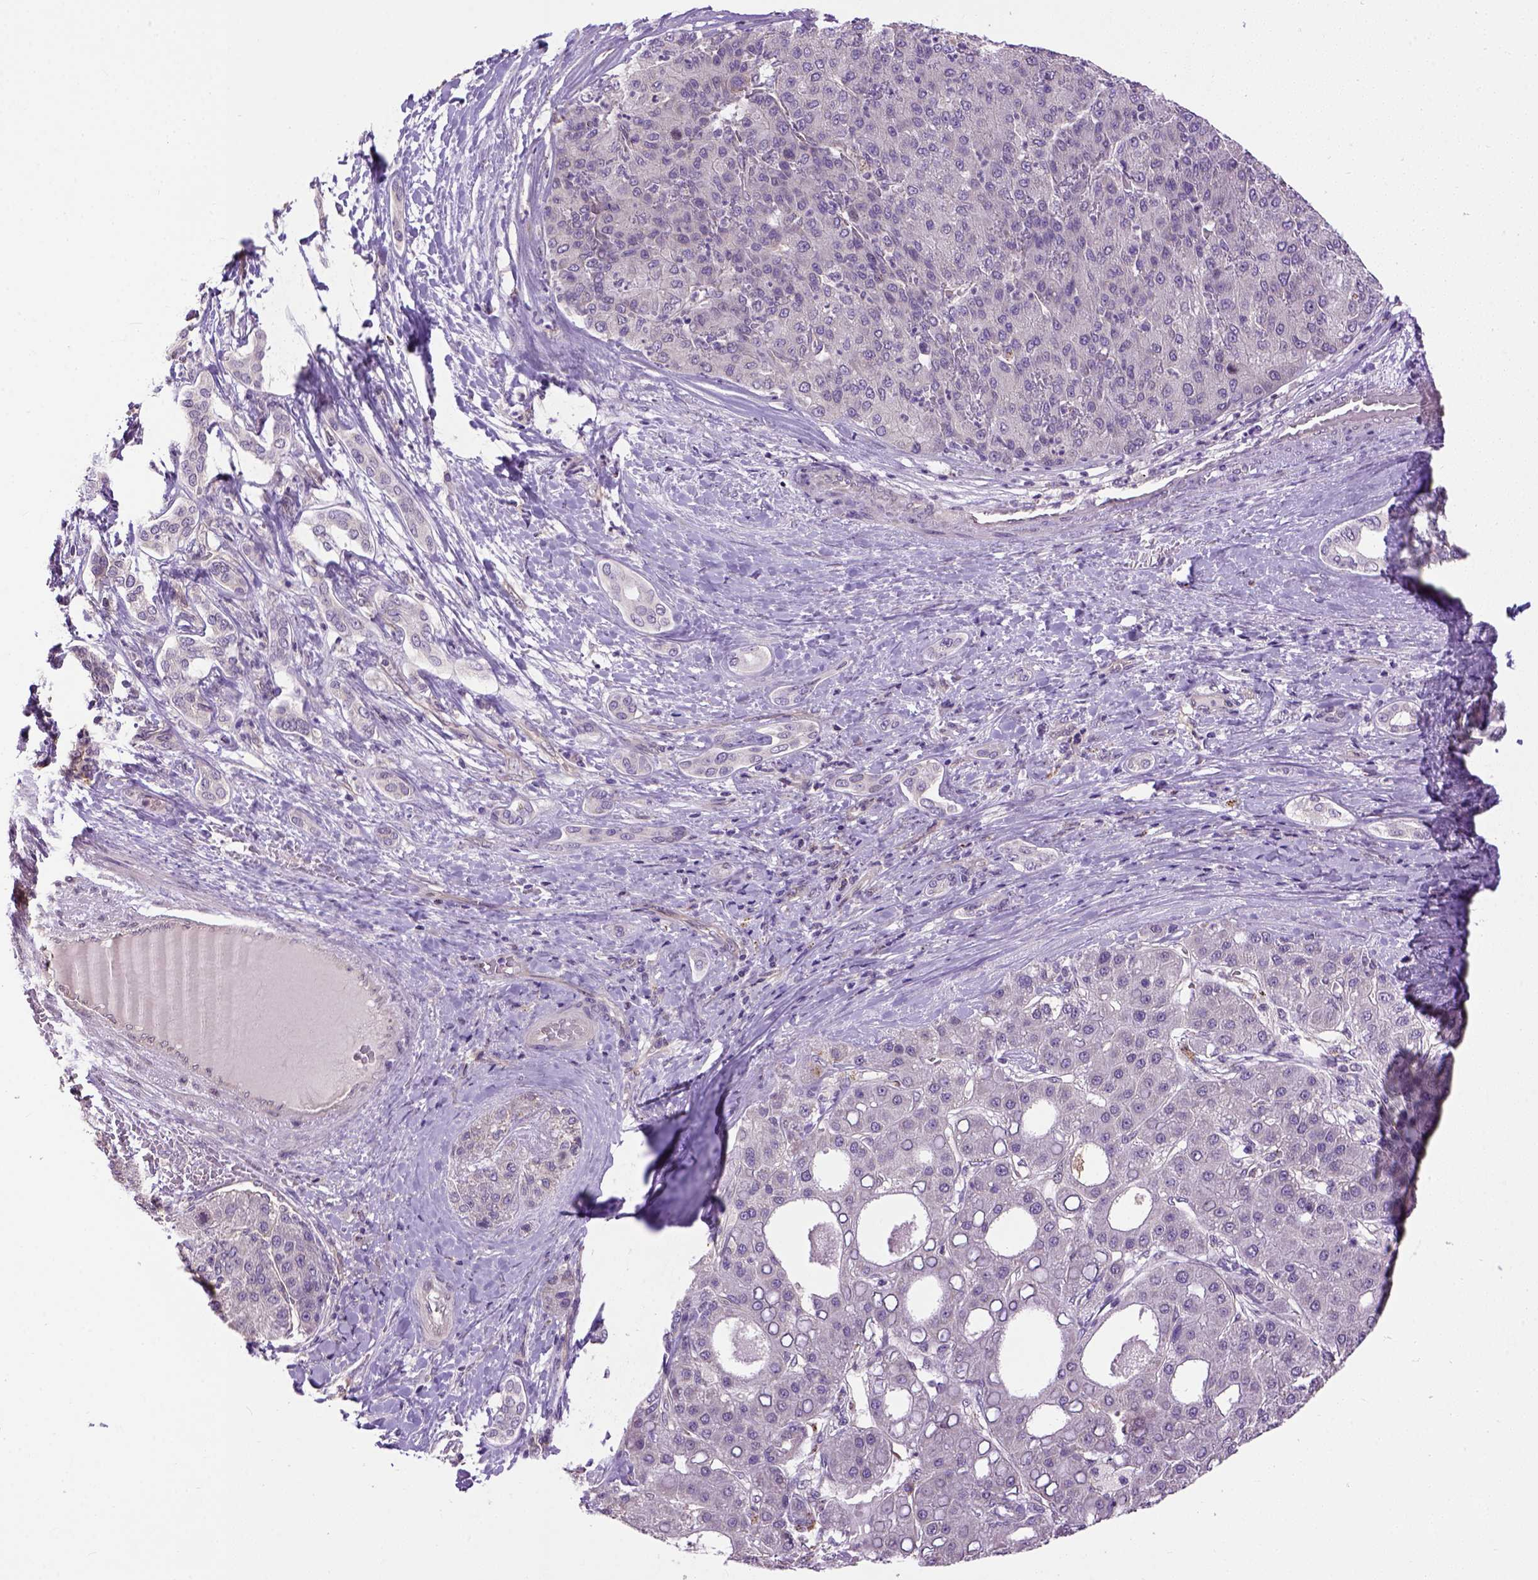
{"staining": {"intensity": "negative", "quantity": "none", "location": "none"}, "tissue": "liver cancer", "cell_type": "Tumor cells", "image_type": "cancer", "snomed": [{"axis": "morphology", "description": "Carcinoma, Hepatocellular, NOS"}, {"axis": "topography", "description": "Liver"}], "caption": "Human liver hepatocellular carcinoma stained for a protein using IHC demonstrates no staining in tumor cells.", "gene": "KAZN", "patient": {"sex": "male", "age": 65}}